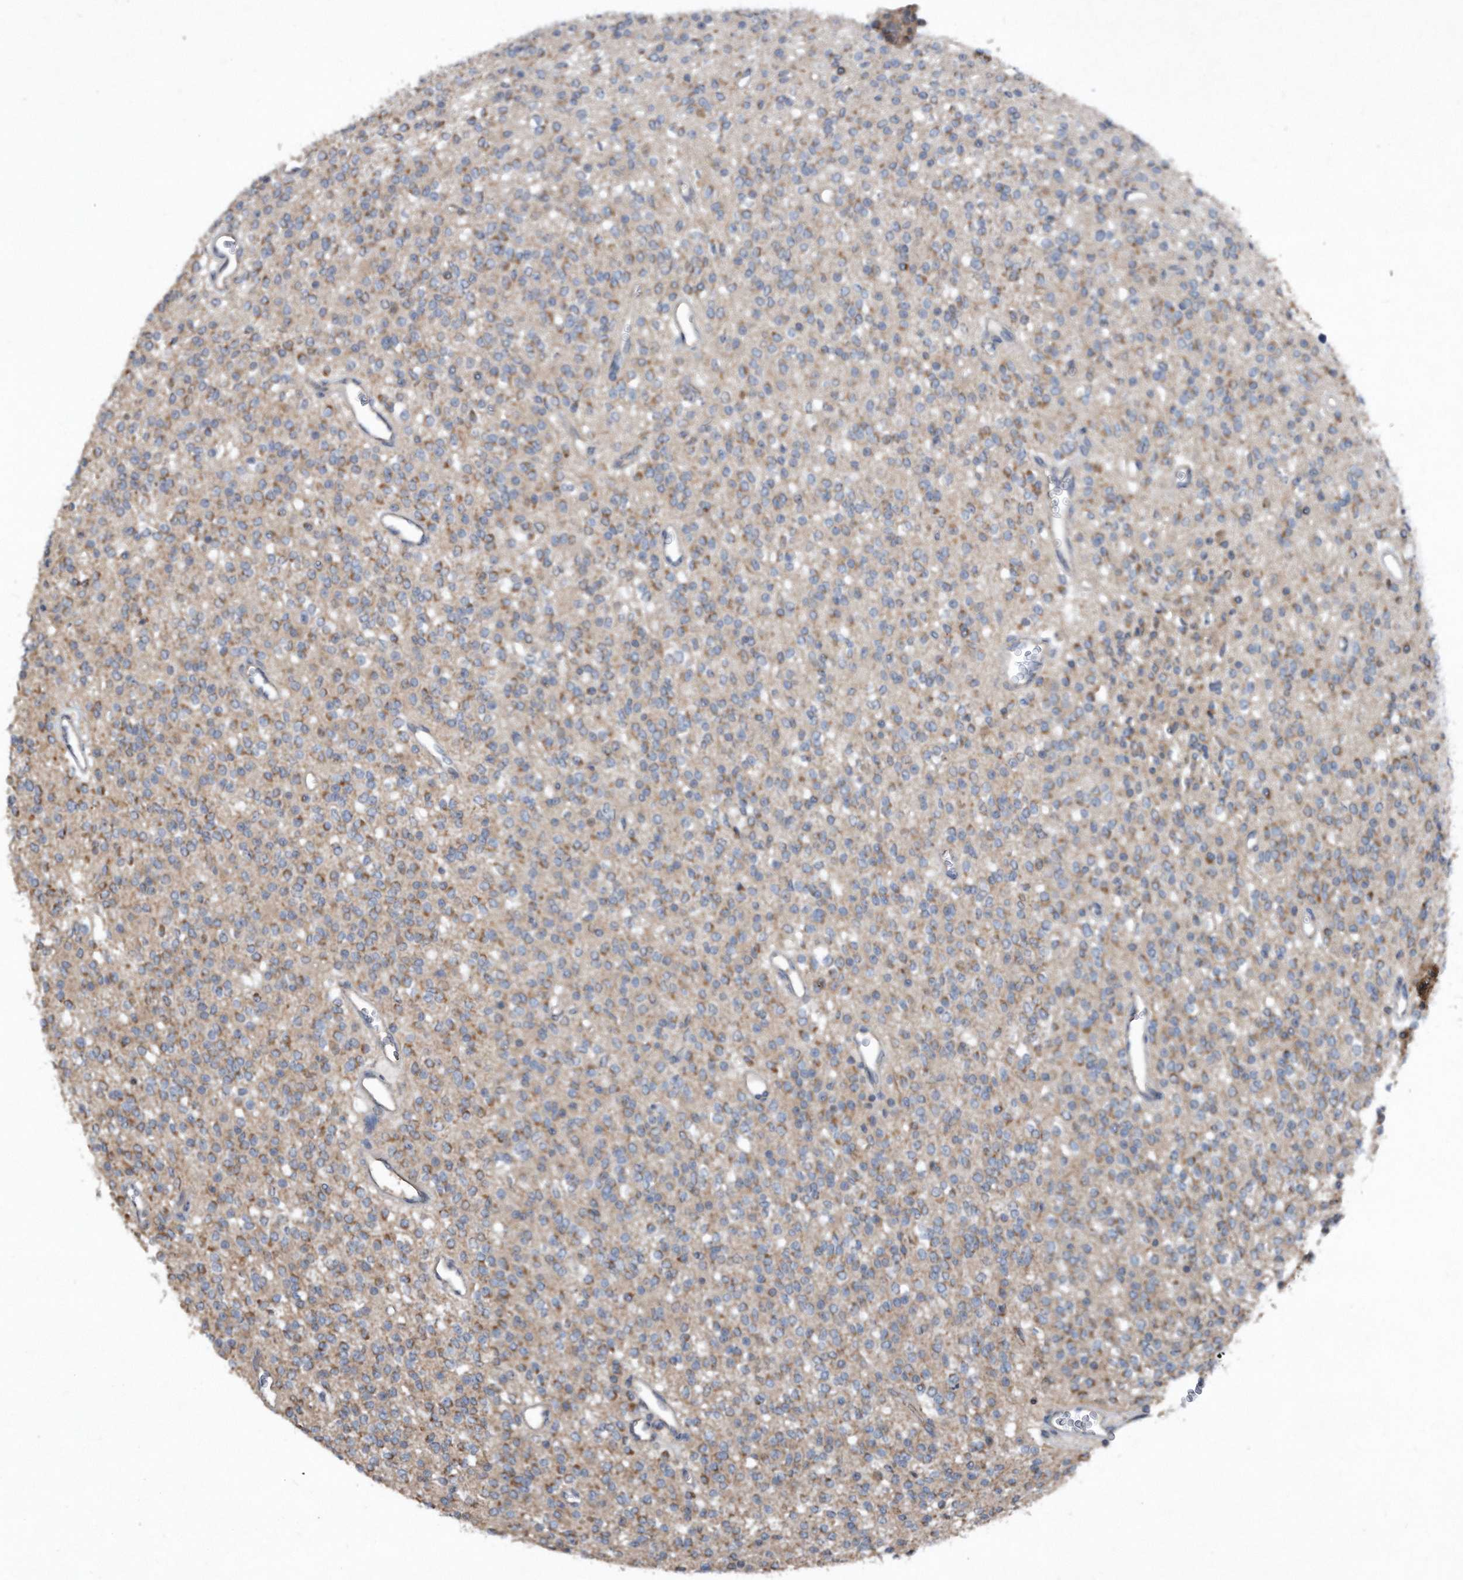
{"staining": {"intensity": "negative", "quantity": "none", "location": "none"}, "tissue": "glioma", "cell_type": "Tumor cells", "image_type": "cancer", "snomed": [{"axis": "morphology", "description": "Glioma, malignant, High grade"}, {"axis": "topography", "description": "Brain"}], "caption": "Immunohistochemical staining of glioma reveals no significant expression in tumor cells. Brightfield microscopy of immunohistochemistry (IHC) stained with DAB (brown) and hematoxylin (blue), captured at high magnification.", "gene": "SDHA", "patient": {"sex": "male", "age": 34}}